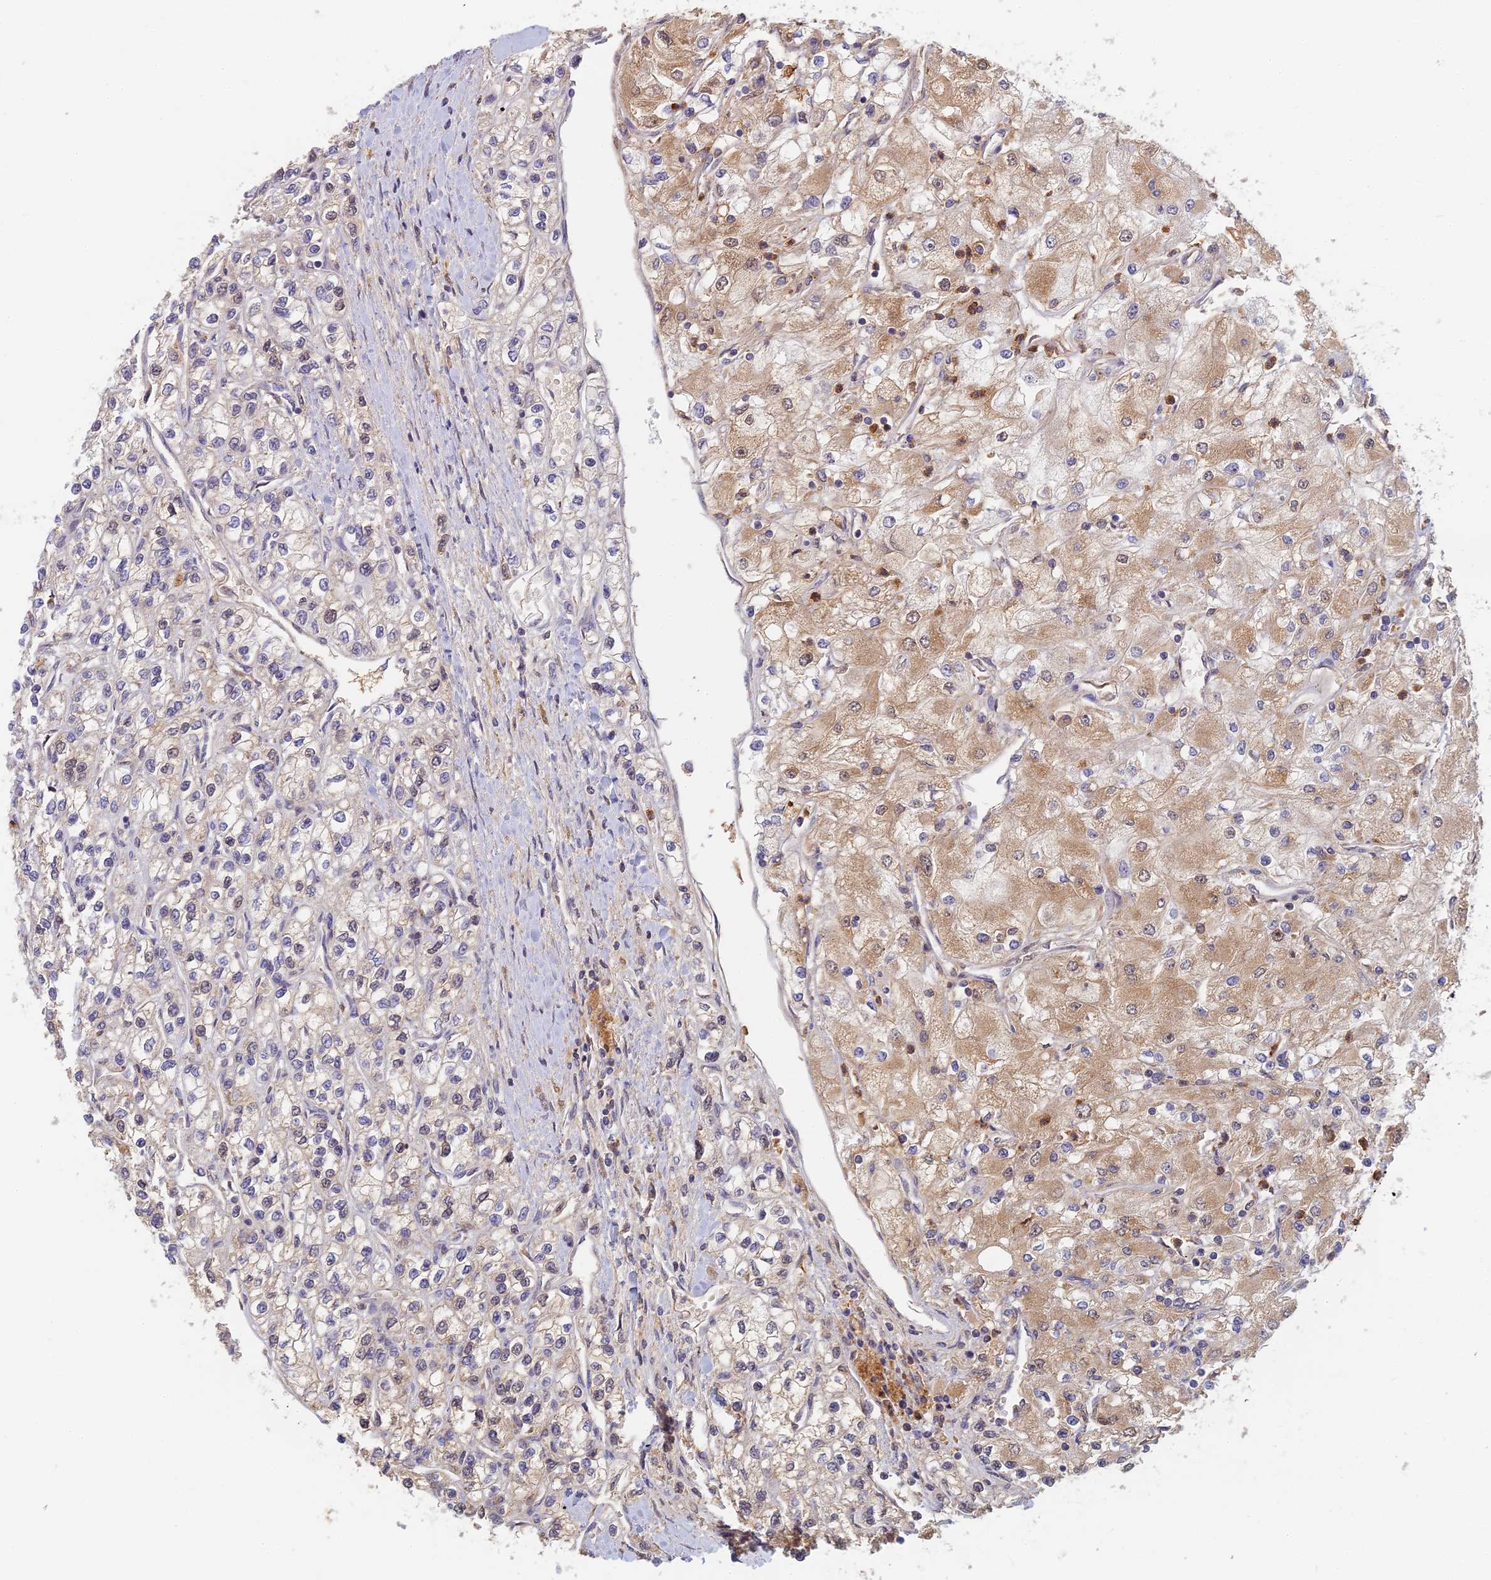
{"staining": {"intensity": "weak", "quantity": "25%-75%", "location": "cytoplasmic/membranous"}, "tissue": "renal cancer", "cell_type": "Tumor cells", "image_type": "cancer", "snomed": [{"axis": "morphology", "description": "Adenocarcinoma, NOS"}, {"axis": "topography", "description": "Kidney"}], "caption": "Adenocarcinoma (renal) stained for a protein (brown) shows weak cytoplasmic/membranous positive expression in approximately 25%-75% of tumor cells.", "gene": "RGL3", "patient": {"sex": "male", "age": 80}}